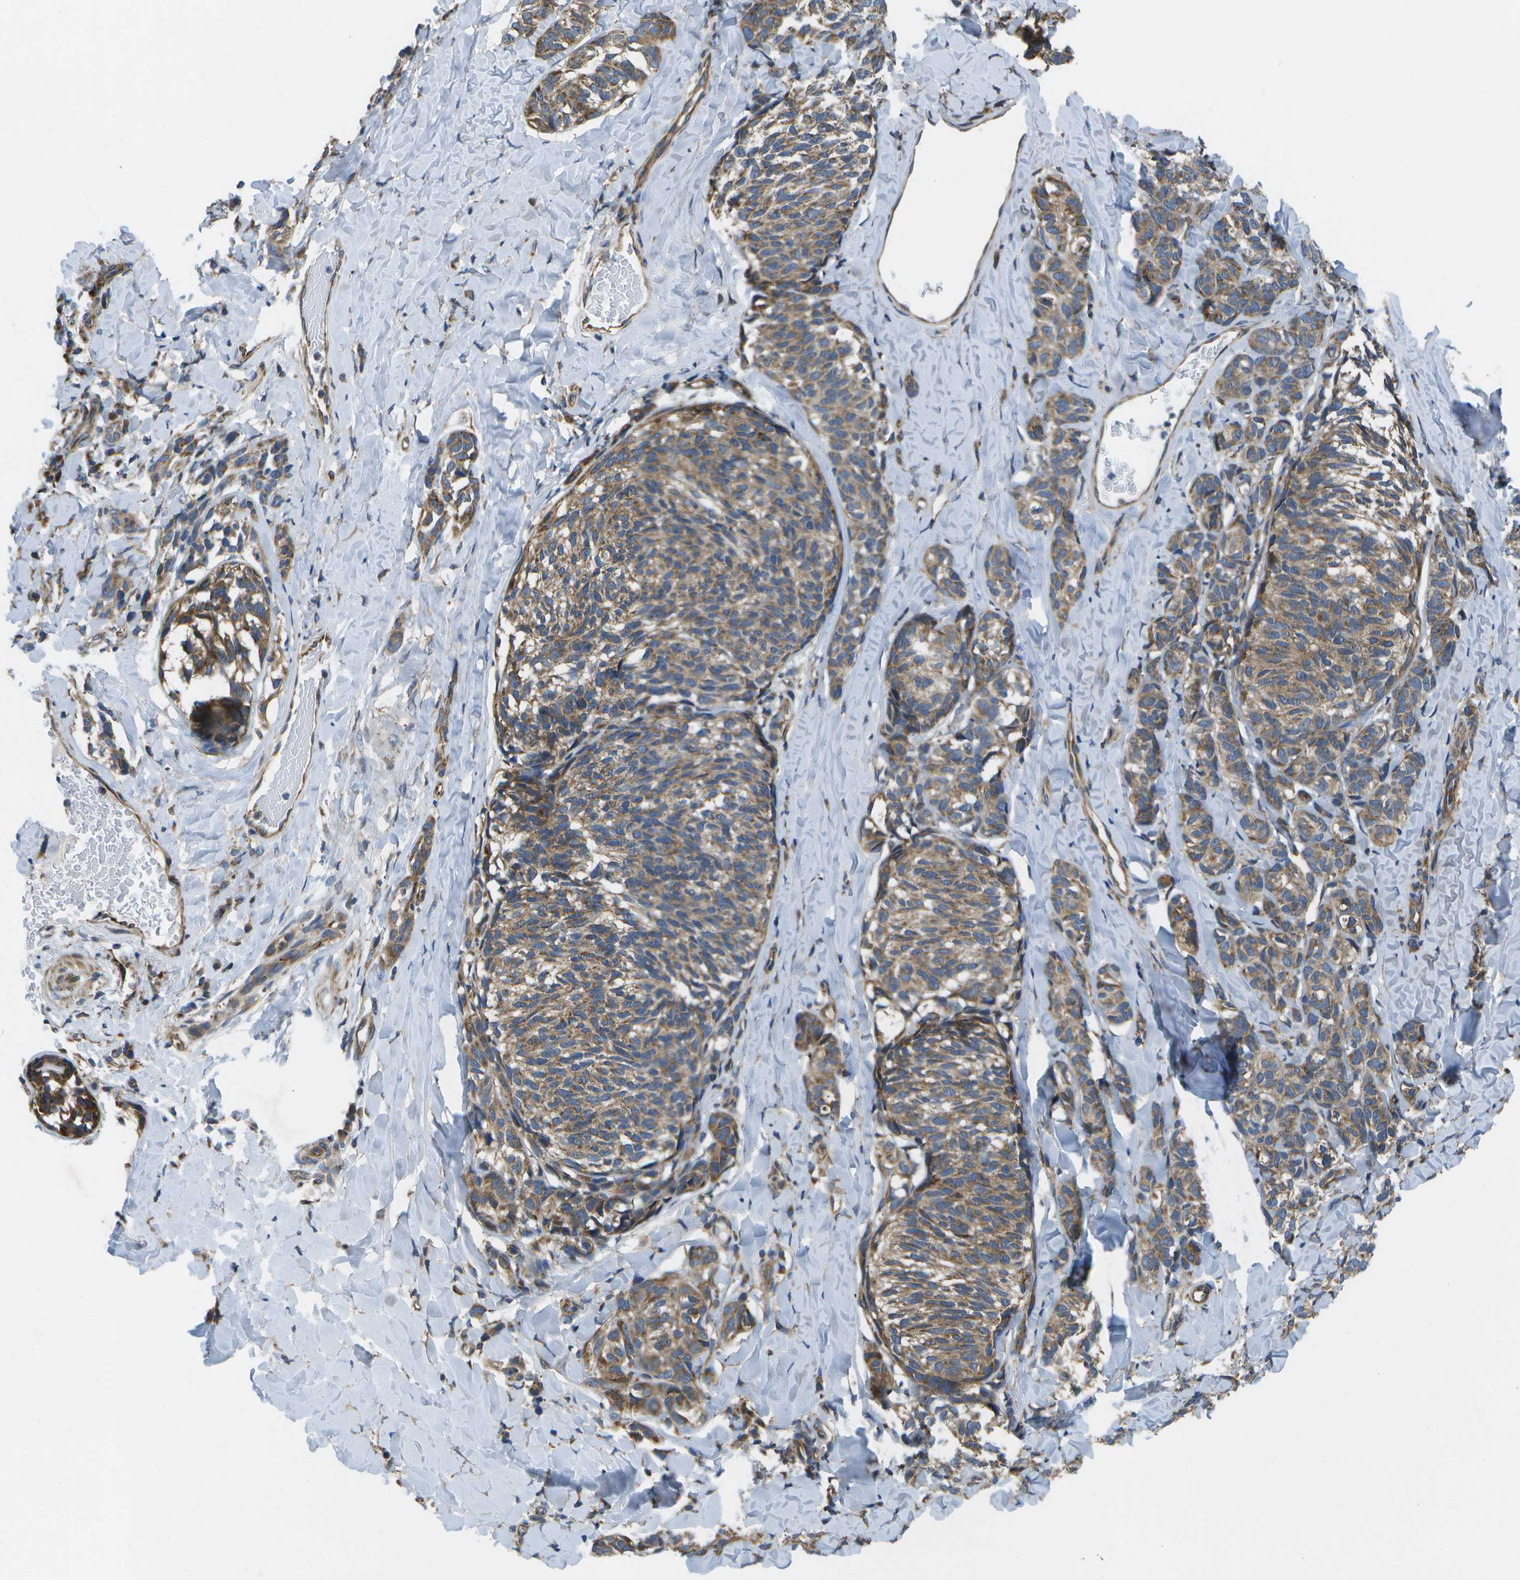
{"staining": {"intensity": "moderate", "quantity": ">75%", "location": "cytoplasmic/membranous"}, "tissue": "melanoma", "cell_type": "Tumor cells", "image_type": "cancer", "snomed": [{"axis": "morphology", "description": "Malignant melanoma, NOS"}, {"axis": "topography", "description": "Skin"}], "caption": "The immunohistochemical stain shows moderate cytoplasmic/membranous positivity in tumor cells of melanoma tissue.", "gene": "MVK", "patient": {"sex": "female", "age": 73}}